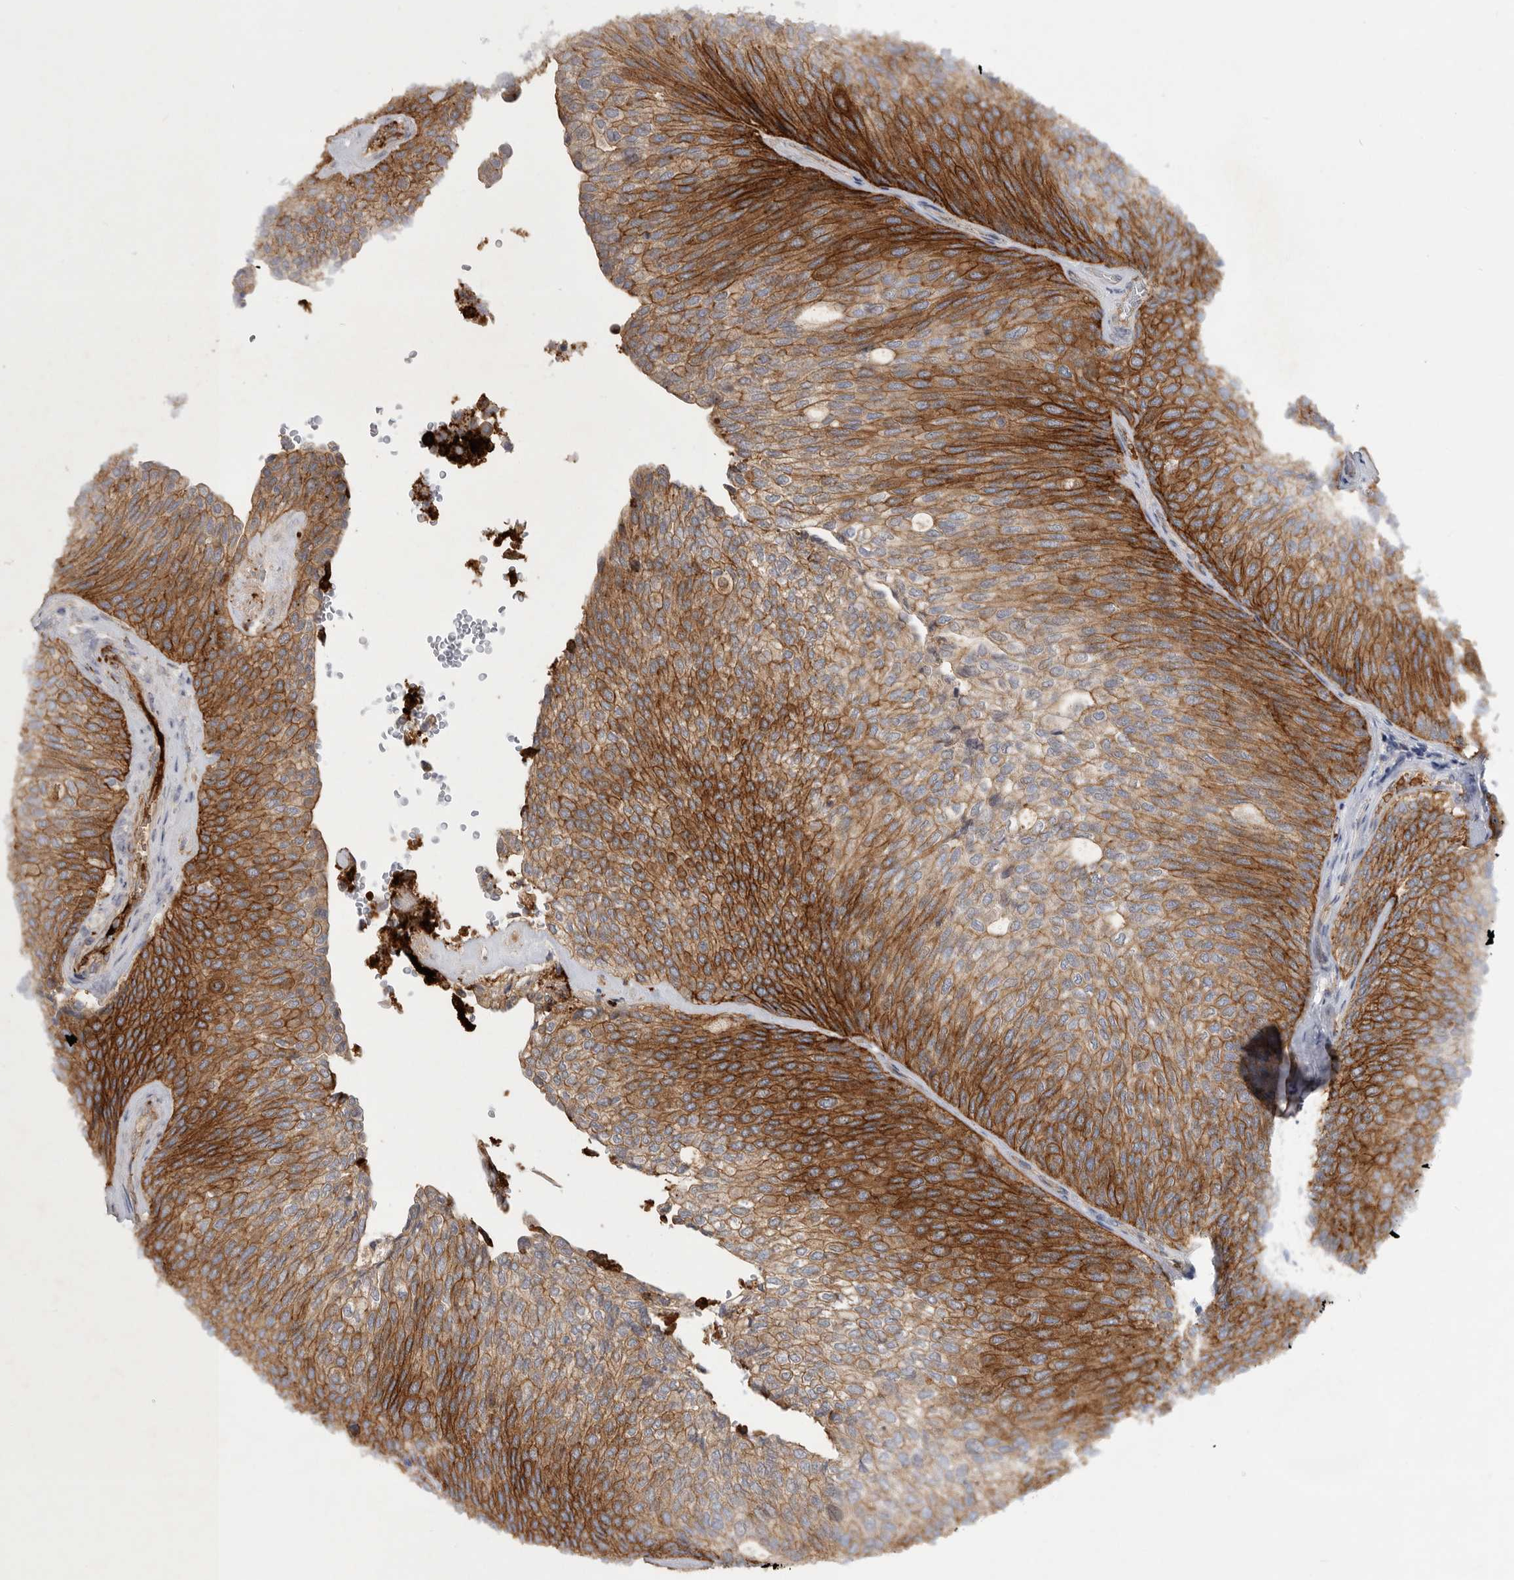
{"staining": {"intensity": "strong", "quantity": "25%-75%", "location": "cytoplasmic/membranous"}, "tissue": "urothelial cancer", "cell_type": "Tumor cells", "image_type": "cancer", "snomed": [{"axis": "morphology", "description": "Urothelial carcinoma, Low grade"}, {"axis": "topography", "description": "Urinary bladder"}], "caption": "The histopathology image exhibits staining of urothelial carcinoma (low-grade), revealing strong cytoplasmic/membranous protein staining (brown color) within tumor cells. The staining is performed using DAB (3,3'-diaminobenzidine) brown chromogen to label protein expression. The nuclei are counter-stained blue using hematoxylin.", "gene": "MLPH", "patient": {"sex": "female", "age": 79}}